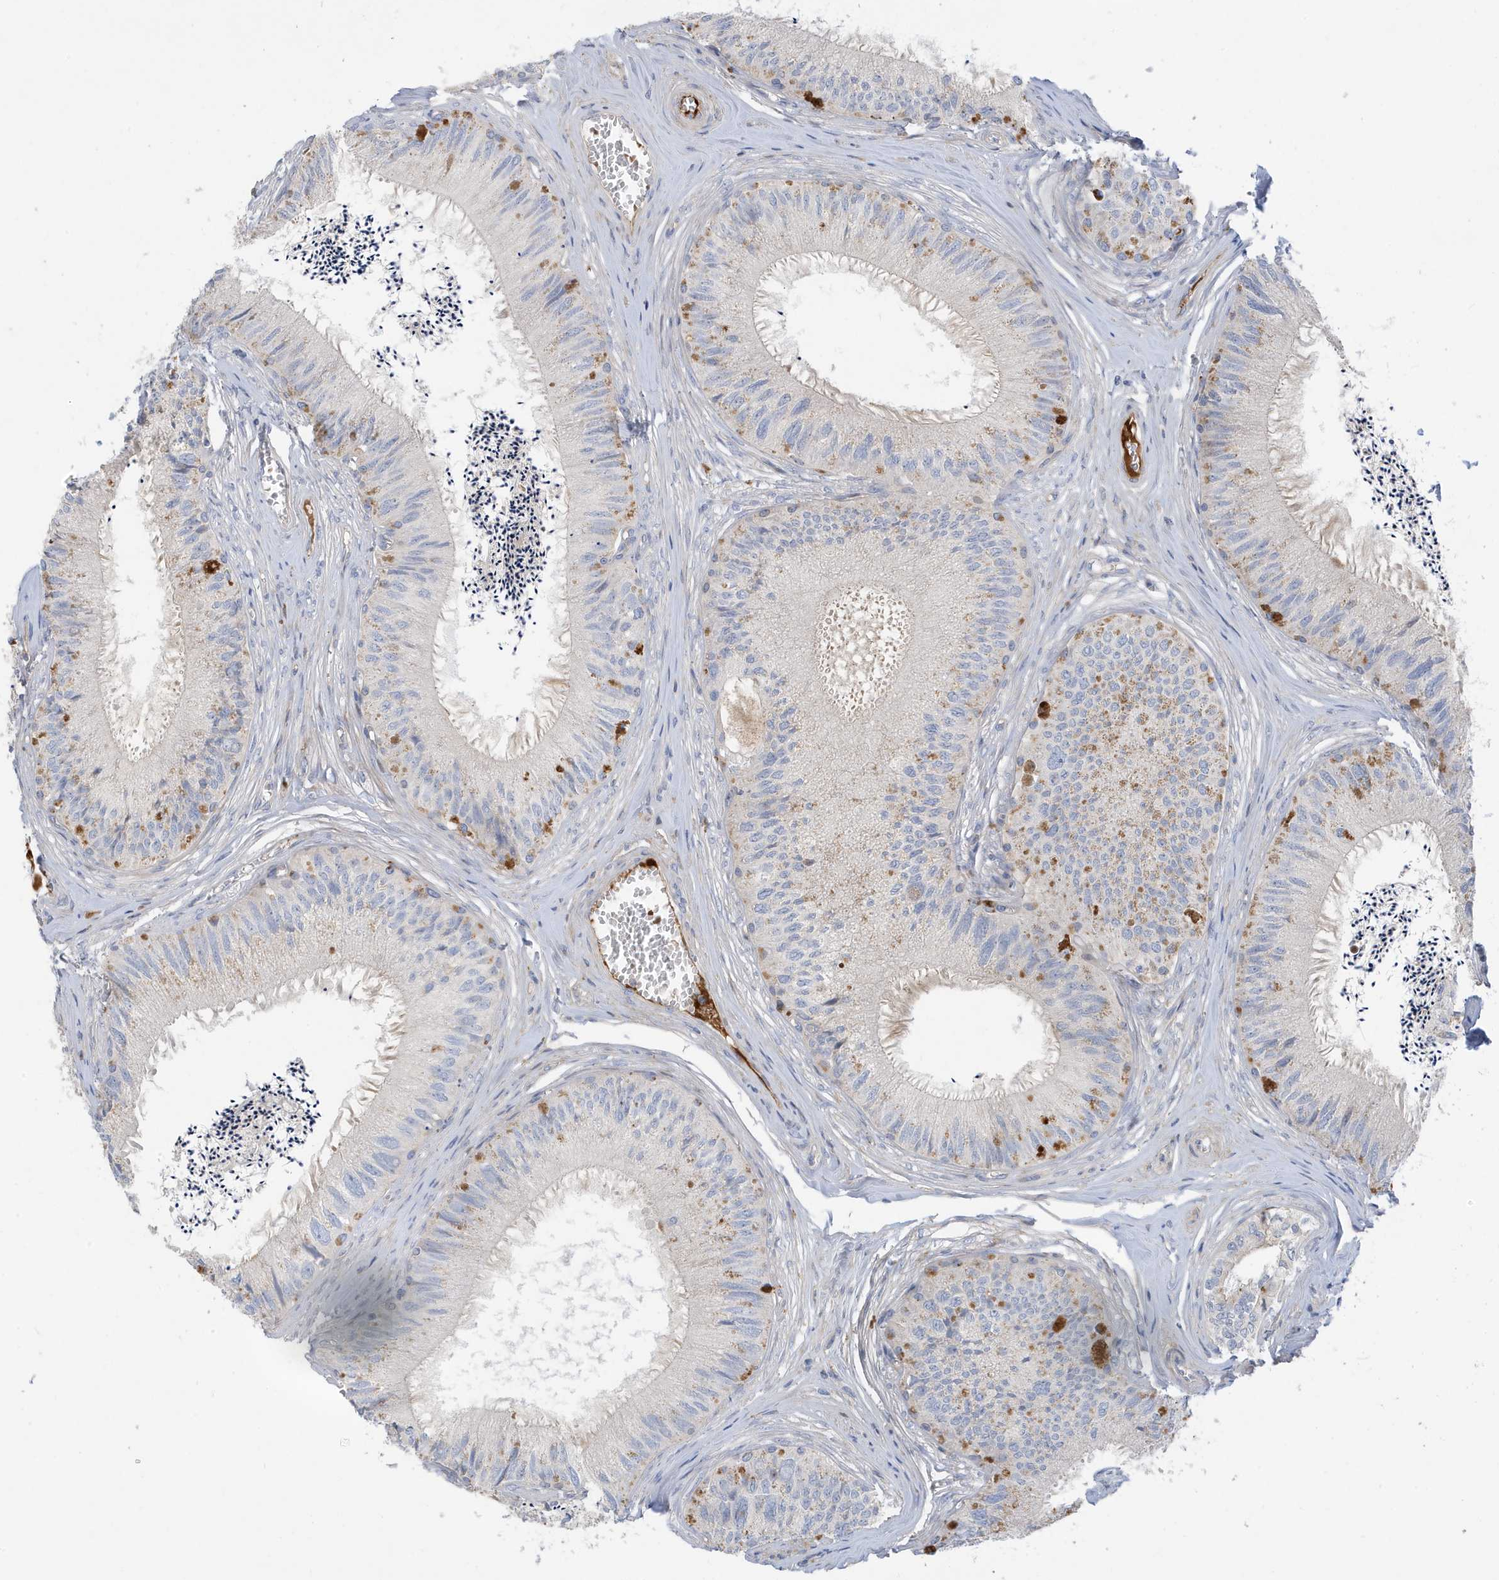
{"staining": {"intensity": "moderate", "quantity": "<25%", "location": "cytoplasmic/membranous"}, "tissue": "epididymis", "cell_type": "Glandular cells", "image_type": "normal", "snomed": [{"axis": "morphology", "description": "Normal tissue, NOS"}, {"axis": "topography", "description": "Epididymis"}], "caption": "Immunohistochemical staining of unremarkable human epididymis shows <25% levels of moderate cytoplasmic/membranous protein positivity in approximately <25% of glandular cells.", "gene": "ATP13A5", "patient": {"sex": "male", "age": 79}}